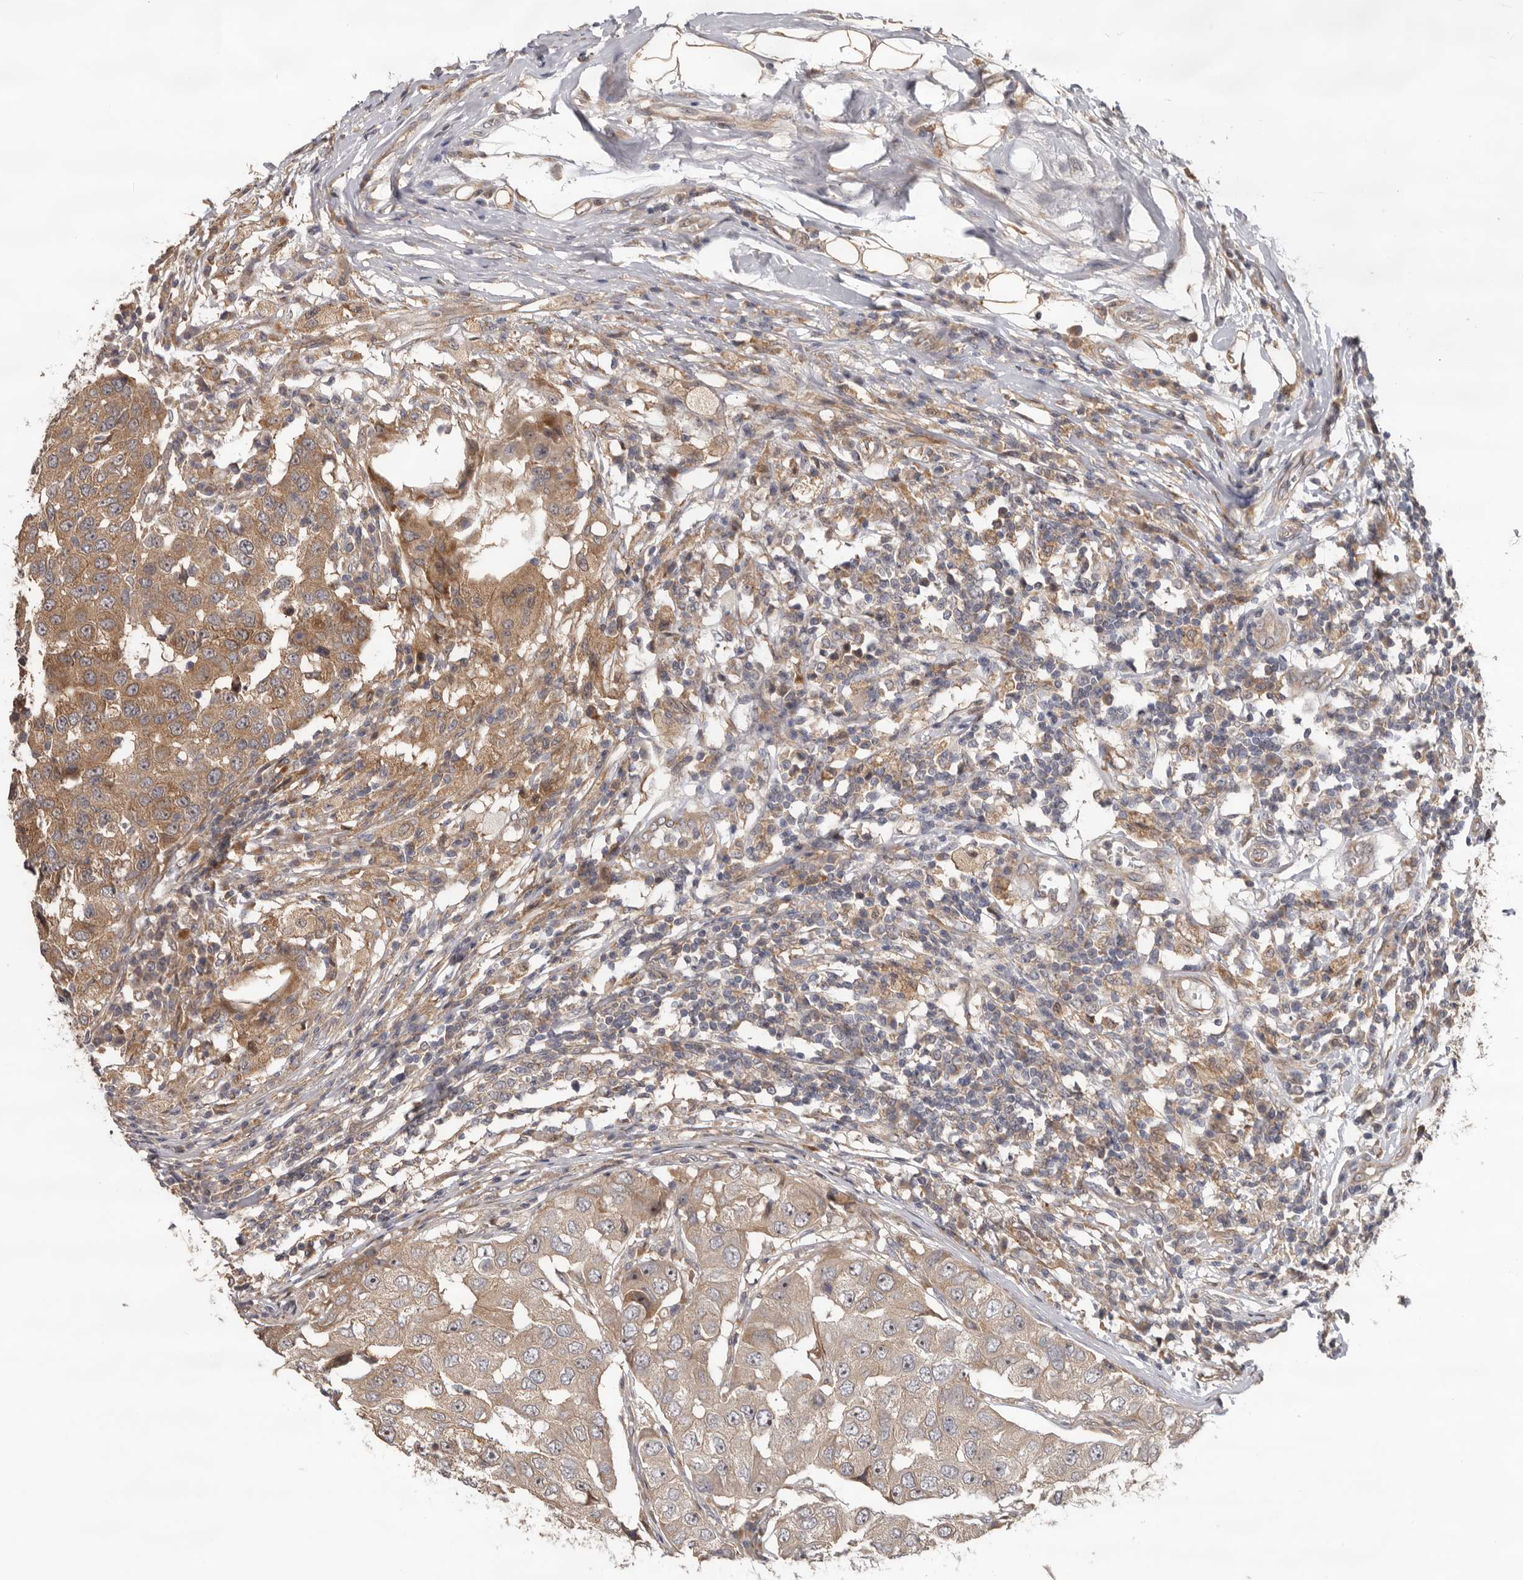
{"staining": {"intensity": "moderate", "quantity": "25%-75%", "location": "cytoplasmic/membranous"}, "tissue": "breast cancer", "cell_type": "Tumor cells", "image_type": "cancer", "snomed": [{"axis": "morphology", "description": "Duct carcinoma"}, {"axis": "topography", "description": "Breast"}], "caption": "A medium amount of moderate cytoplasmic/membranous expression is identified in about 25%-75% of tumor cells in breast infiltrating ductal carcinoma tissue.", "gene": "HINT3", "patient": {"sex": "female", "age": 27}}